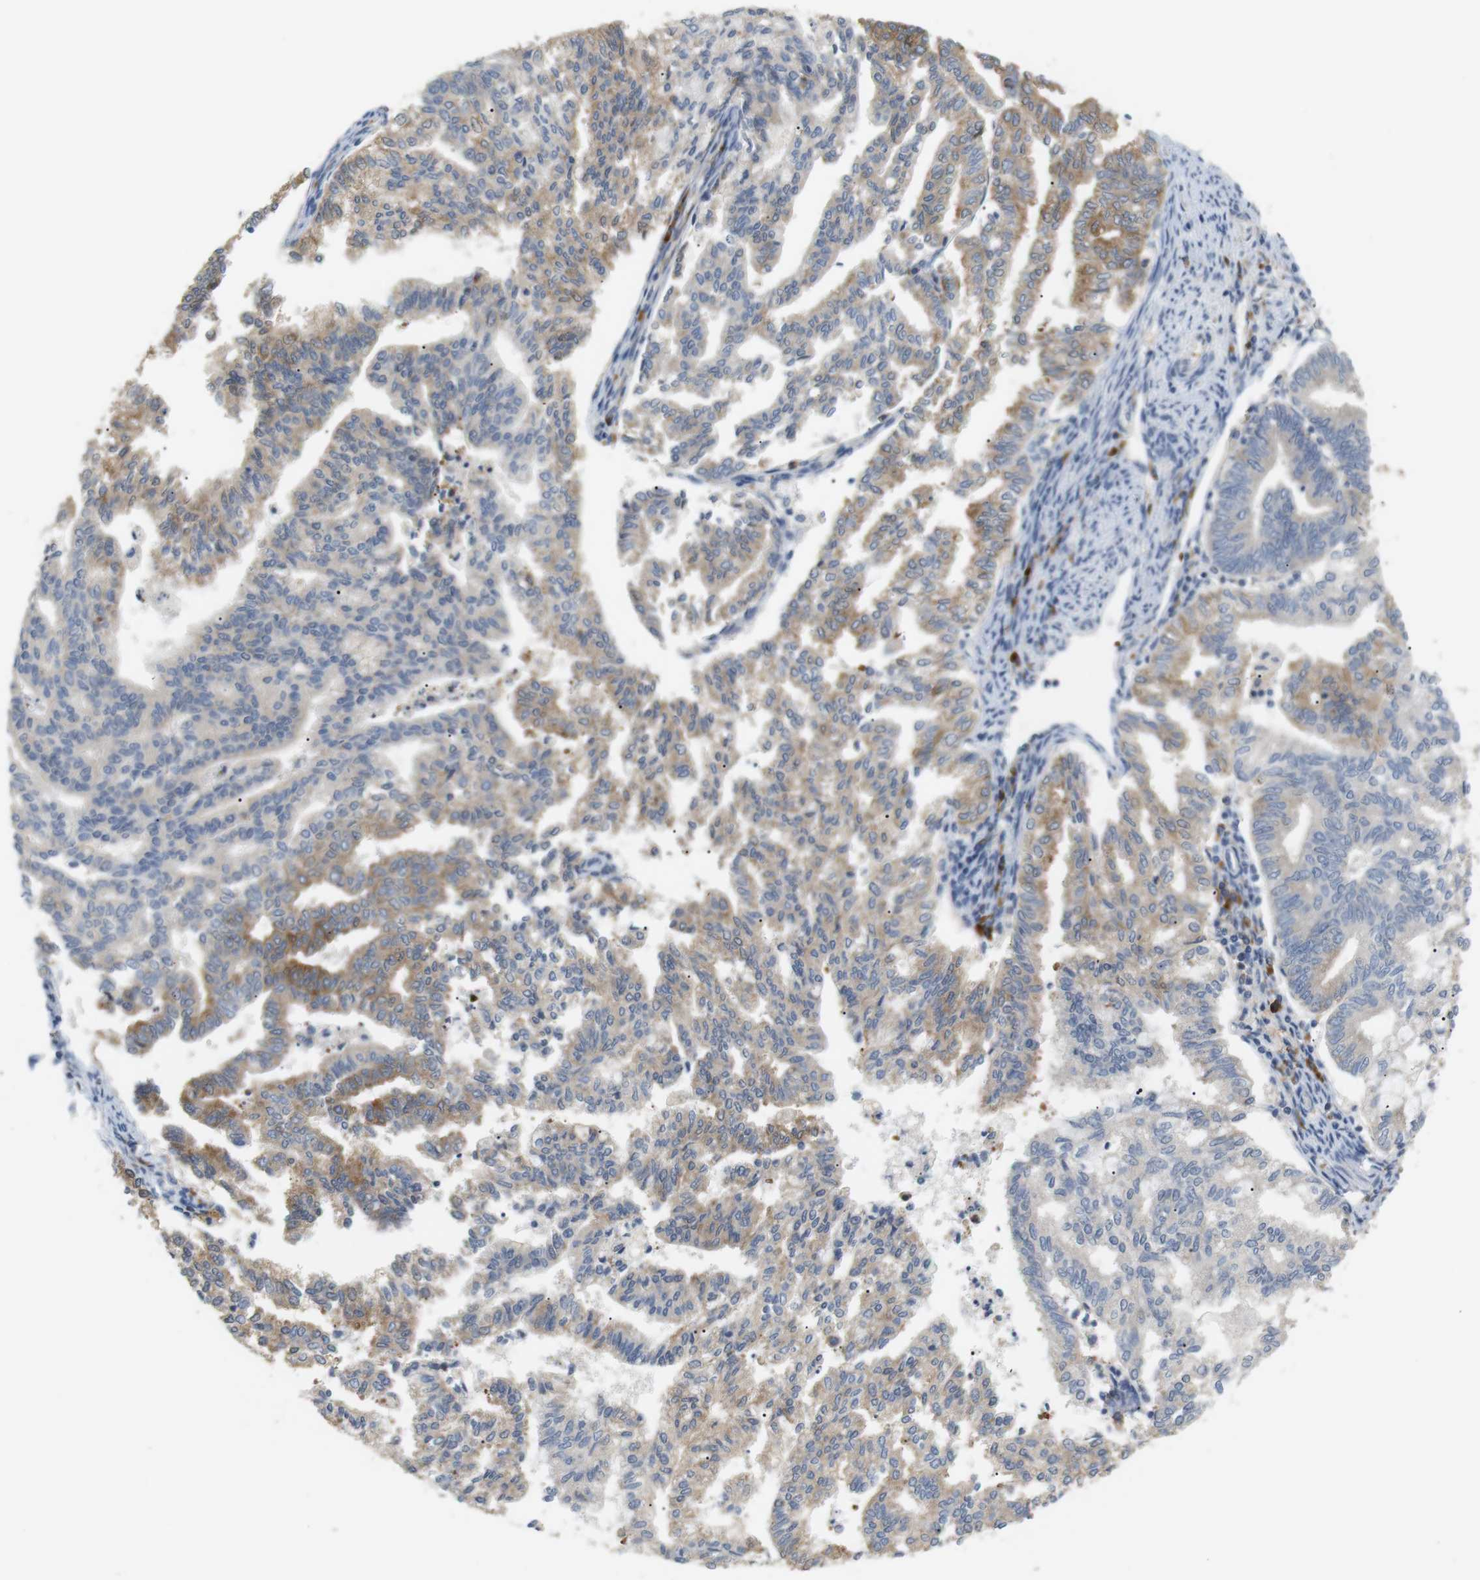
{"staining": {"intensity": "moderate", "quantity": ">75%", "location": "cytoplasmic/membranous"}, "tissue": "endometrial cancer", "cell_type": "Tumor cells", "image_type": "cancer", "snomed": [{"axis": "morphology", "description": "Adenocarcinoma, NOS"}, {"axis": "topography", "description": "Endometrium"}], "caption": "A brown stain labels moderate cytoplasmic/membranous positivity of a protein in human endometrial adenocarcinoma tumor cells.", "gene": "TMEM200A", "patient": {"sex": "female", "age": 79}}